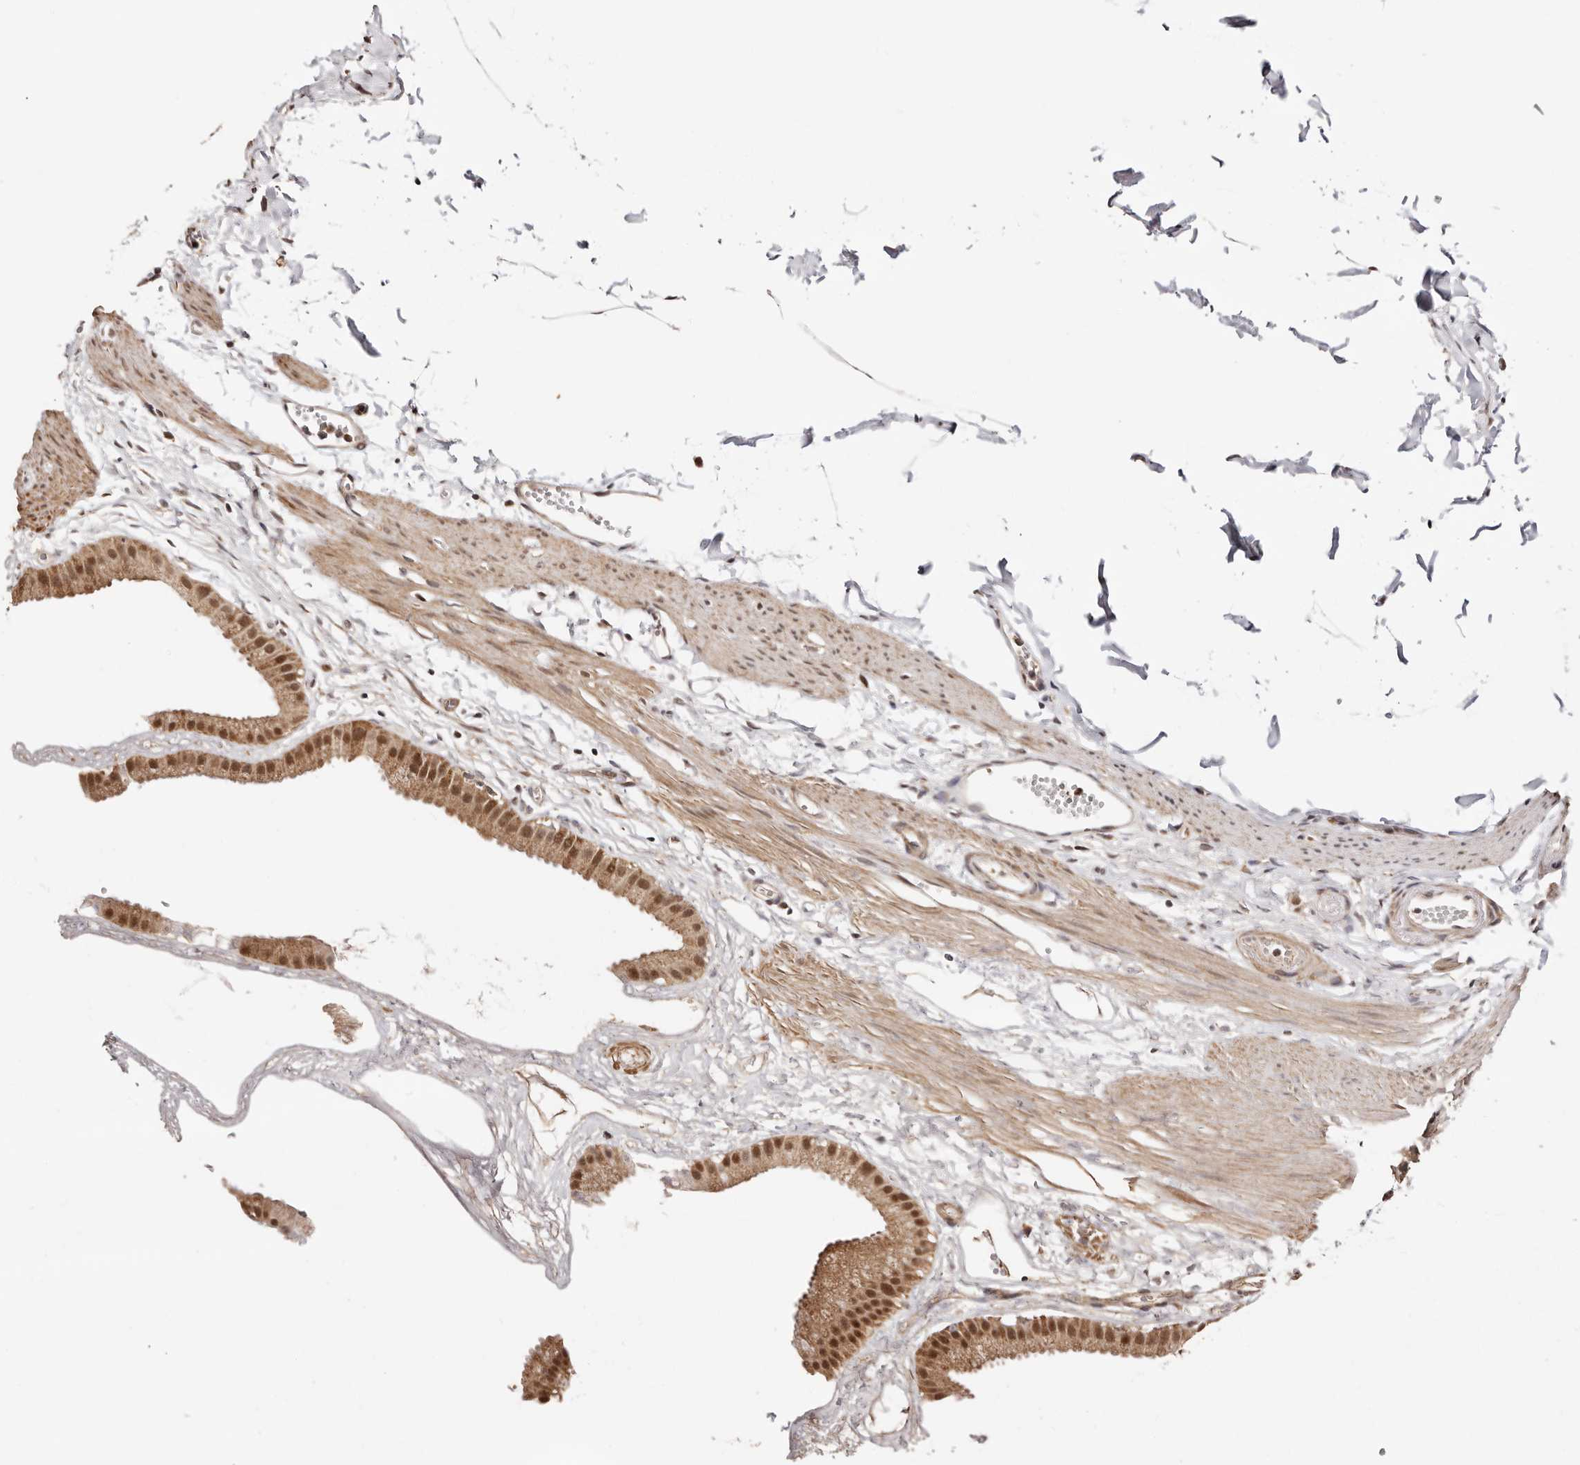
{"staining": {"intensity": "moderate", "quantity": ">75%", "location": "cytoplasmic/membranous,nuclear"}, "tissue": "gallbladder", "cell_type": "Glandular cells", "image_type": "normal", "snomed": [{"axis": "morphology", "description": "Normal tissue, NOS"}, {"axis": "topography", "description": "Gallbladder"}], "caption": "Moderate cytoplasmic/membranous,nuclear staining is seen in about >75% of glandular cells in unremarkable gallbladder. (Stains: DAB (3,3'-diaminobenzidine) in brown, nuclei in blue, Microscopy: brightfield microscopy at high magnification).", "gene": "CTNNBL1", "patient": {"sex": "female", "age": 64}}